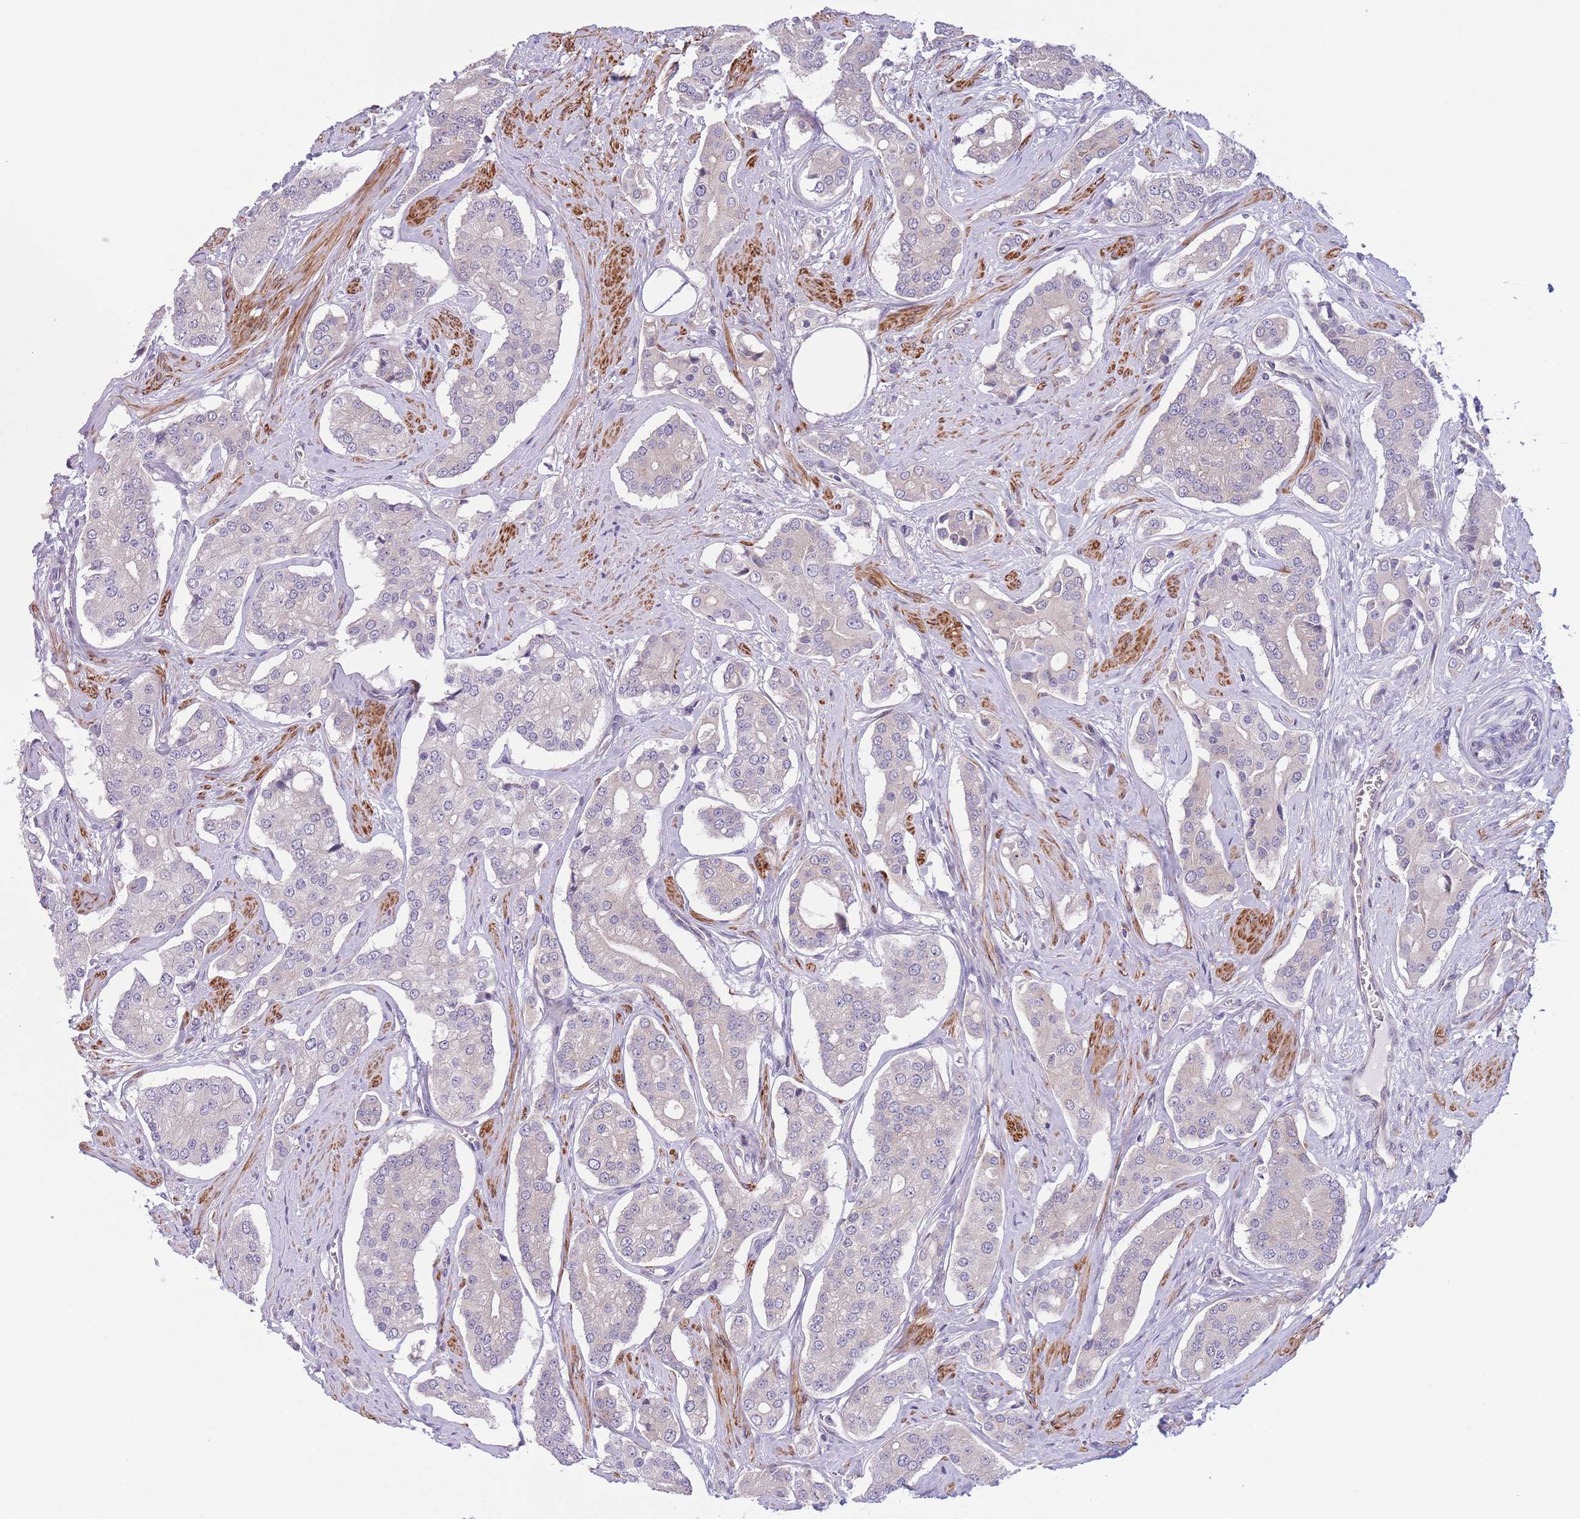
{"staining": {"intensity": "negative", "quantity": "none", "location": "none"}, "tissue": "prostate cancer", "cell_type": "Tumor cells", "image_type": "cancer", "snomed": [{"axis": "morphology", "description": "Adenocarcinoma, High grade"}, {"axis": "topography", "description": "Prostate"}], "caption": "A micrograph of prostate cancer (high-grade adenocarcinoma) stained for a protein demonstrates no brown staining in tumor cells.", "gene": "C9orf152", "patient": {"sex": "male", "age": 71}}